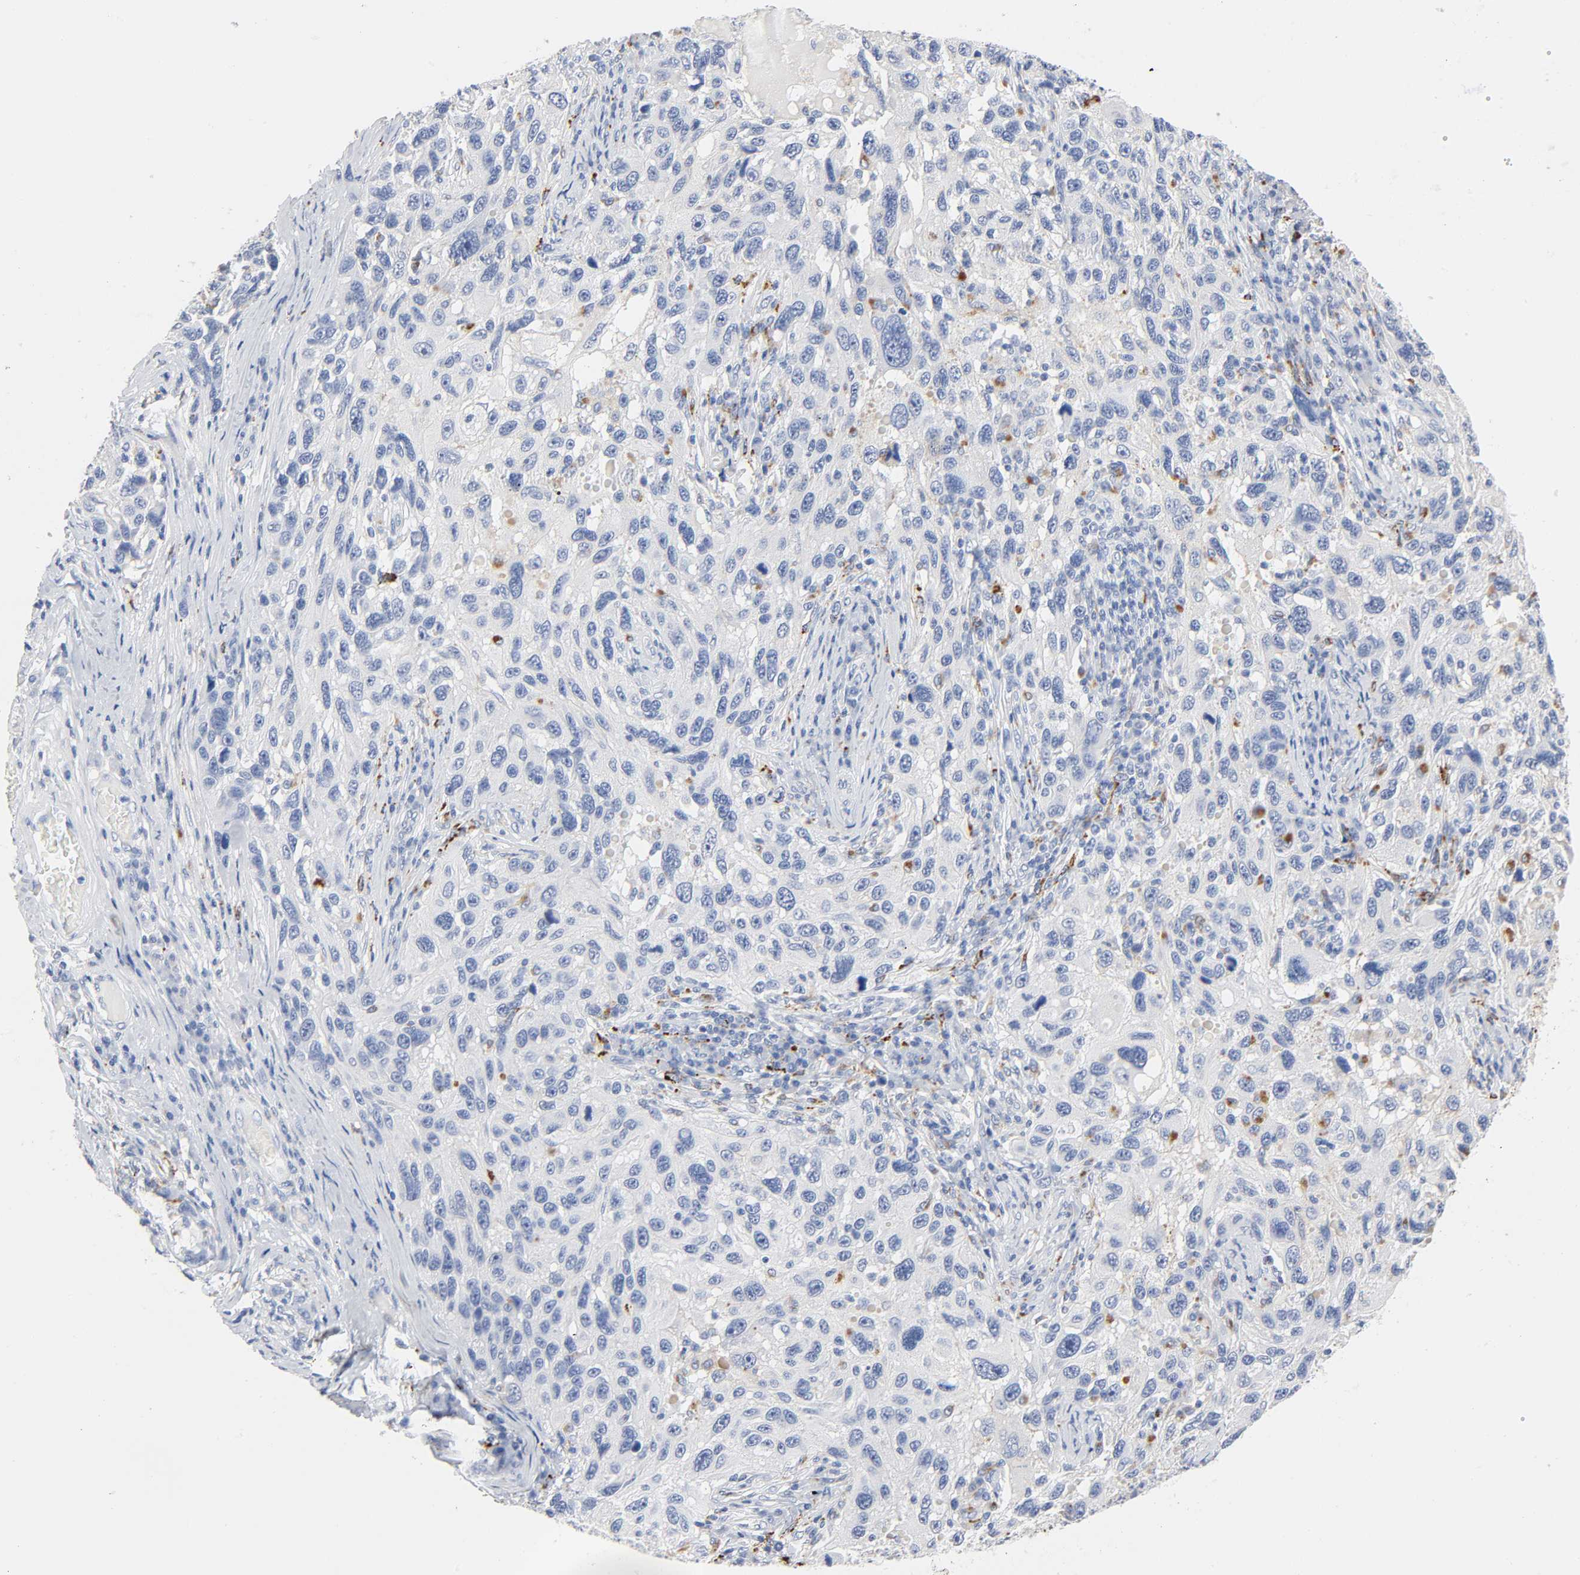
{"staining": {"intensity": "negative", "quantity": "none", "location": "none"}, "tissue": "melanoma", "cell_type": "Tumor cells", "image_type": "cancer", "snomed": [{"axis": "morphology", "description": "Malignant melanoma, NOS"}, {"axis": "topography", "description": "Skin"}], "caption": "Tumor cells show no significant staining in melanoma.", "gene": "PLP1", "patient": {"sex": "male", "age": 53}}